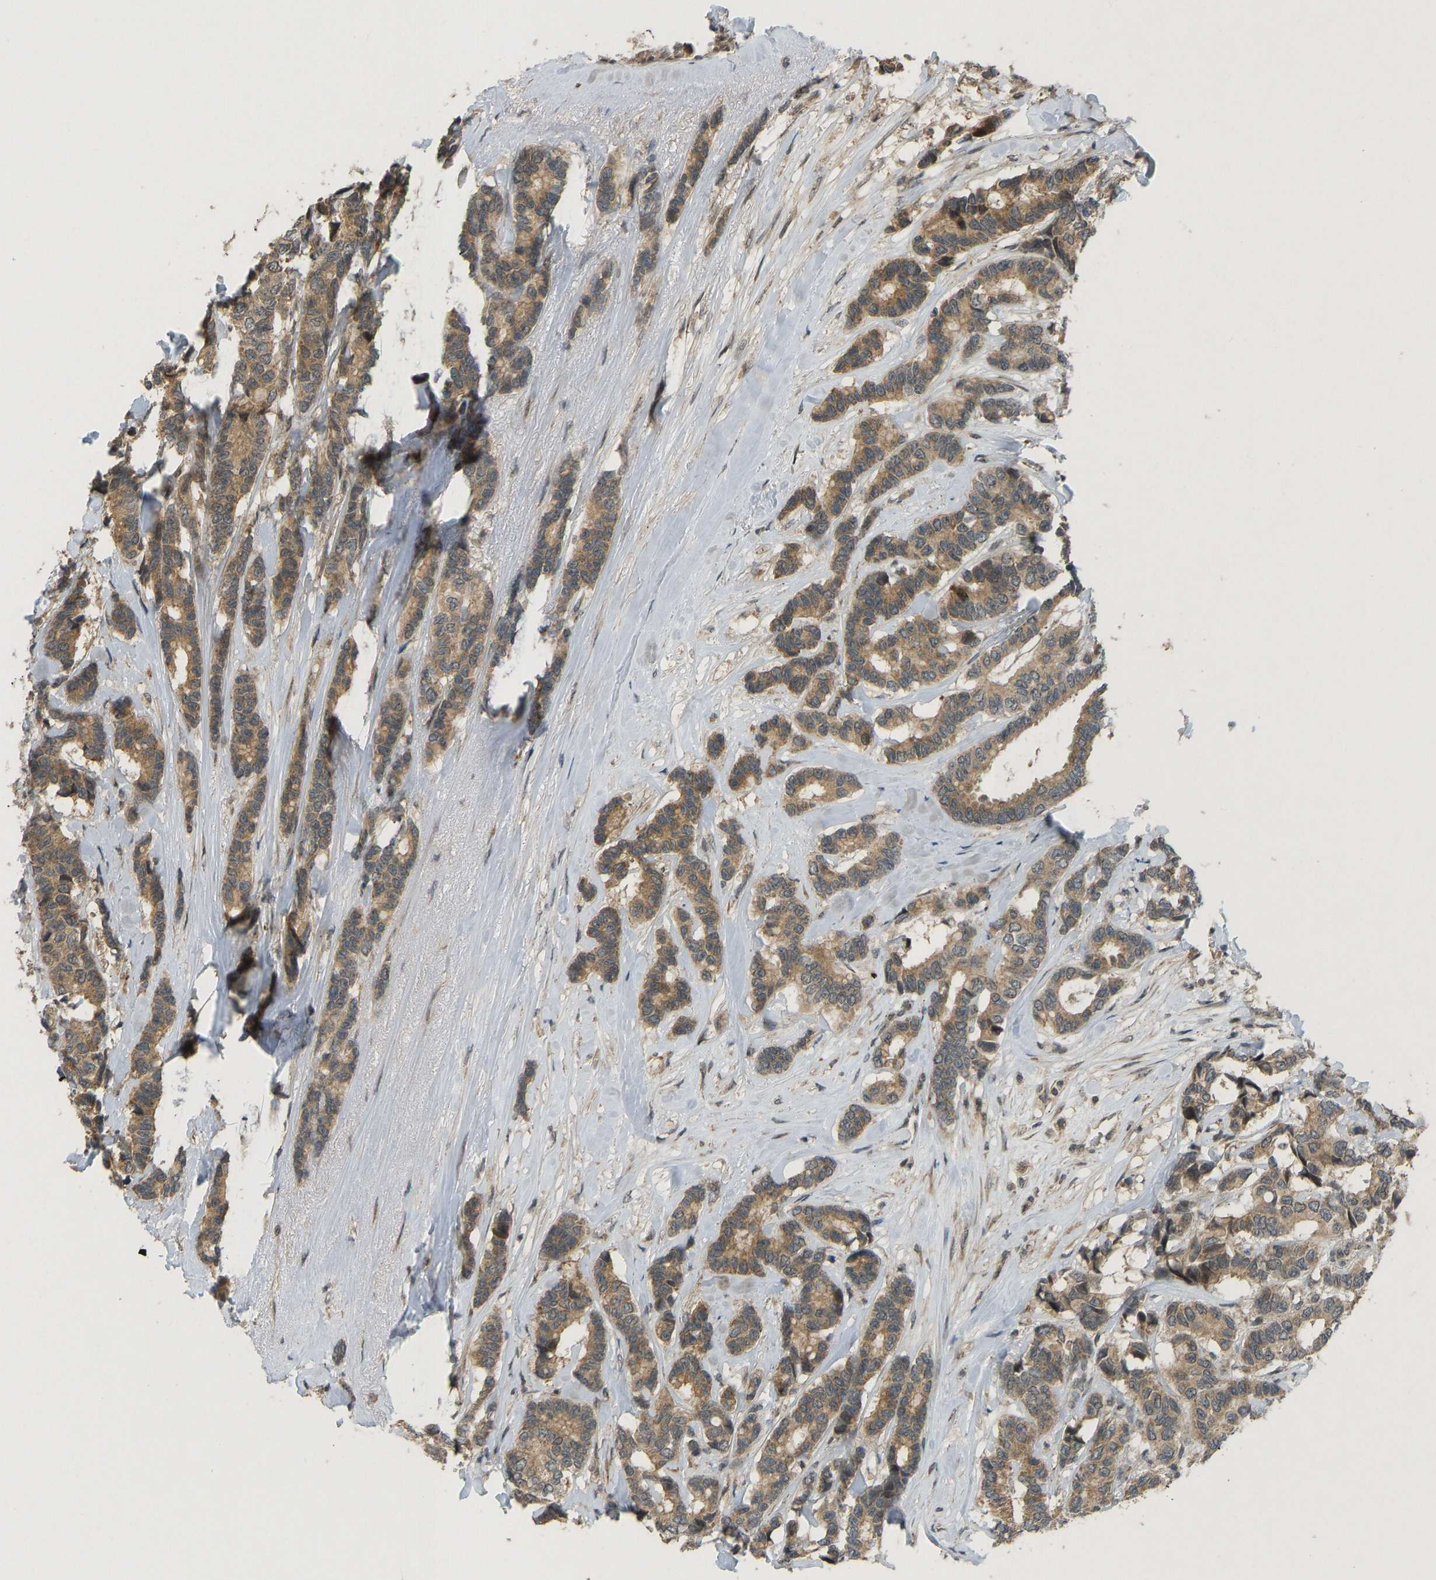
{"staining": {"intensity": "moderate", "quantity": ">75%", "location": "cytoplasmic/membranous"}, "tissue": "breast cancer", "cell_type": "Tumor cells", "image_type": "cancer", "snomed": [{"axis": "morphology", "description": "Duct carcinoma"}, {"axis": "topography", "description": "Breast"}], "caption": "Protein positivity by immunohistochemistry (IHC) demonstrates moderate cytoplasmic/membranous staining in about >75% of tumor cells in breast cancer (infiltrating ductal carcinoma). (Brightfield microscopy of DAB IHC at high magnification).", "gene": "ACADS", "patient": {"sex": "female", "age": 87}}